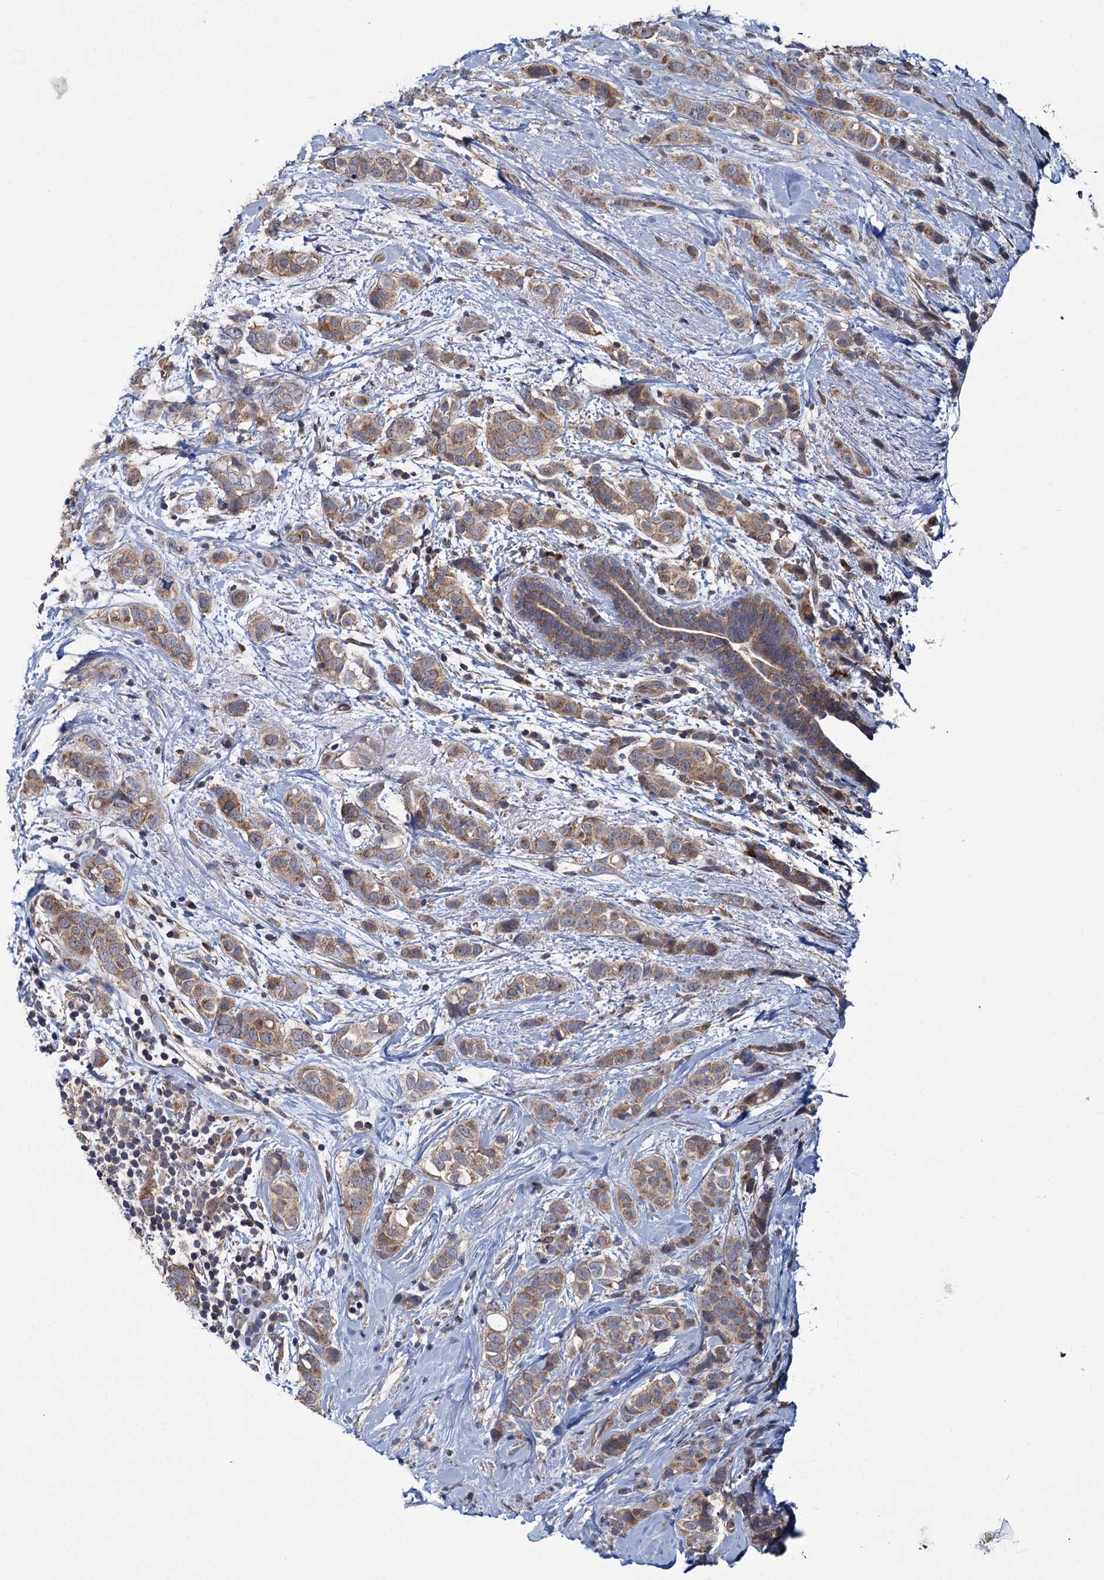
{"staining": {"intensity": "moderate", "quantity": ">75%", "location": "cytoplasmic/membranous"}, "tissue": "breast cancer", "cell_type": "Tumor cells", "image_type": "cancer", "snomed": [{"axis": "morphology", "description": "Lobular carcinoma"}, {"axis": "topography", "description": "Breast"}], "caption": "Breast lobular carcinoma stained for a protein exhibits moderate cytoplasmic/membranous positivity in tumor cells.", "gene": "GSTM2", "patient": {"sex": "female", "age": 51}}